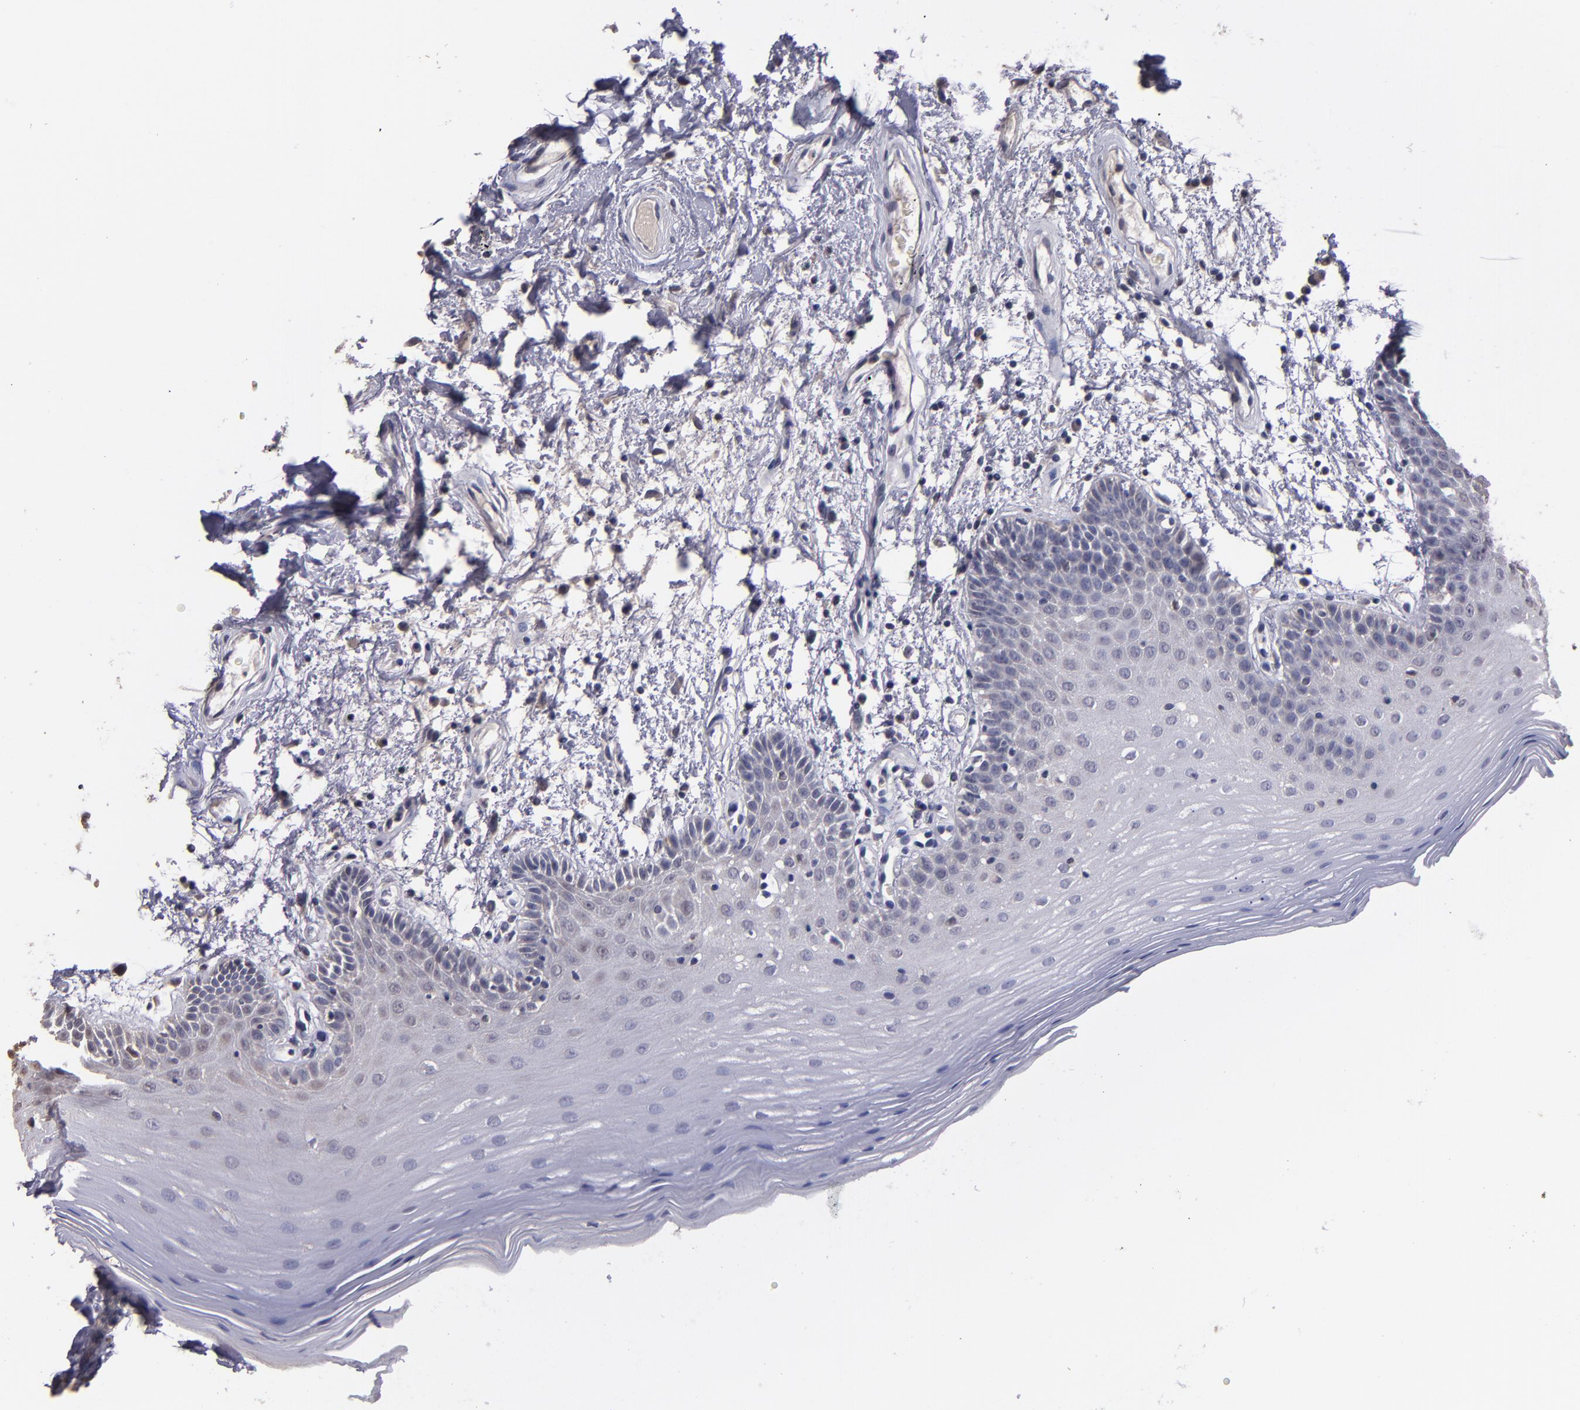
{"staining": {"intensity": "negative", "quantity": "none", "location": "none"}, "tissue": "oral mucosa", "cell_type": "Squamous epithelial cells", "image_type": "normal", "snomed": [{"axis": "morphology", "description": "Normal tissue, NOS"}, {"axis": "morphology", "description": "Squamous cell carcinoma, NOS"}, {"axis": "topography", "description": "Skeletal muscle"}, {"axis": "topography", "description": "Oral tissue"}, {"axis": "topography", "description": "Head-Neck"}], "caption": "IHC photomicrograph of normal oral mucosa: human oral mucosa stained with DAB (3,3'-diaminobenzidine) exhibits no significant protein positivity in squamous epithelial cells.", "gene": "S100A1", "patient": {"sex": "male", "age": 71}}